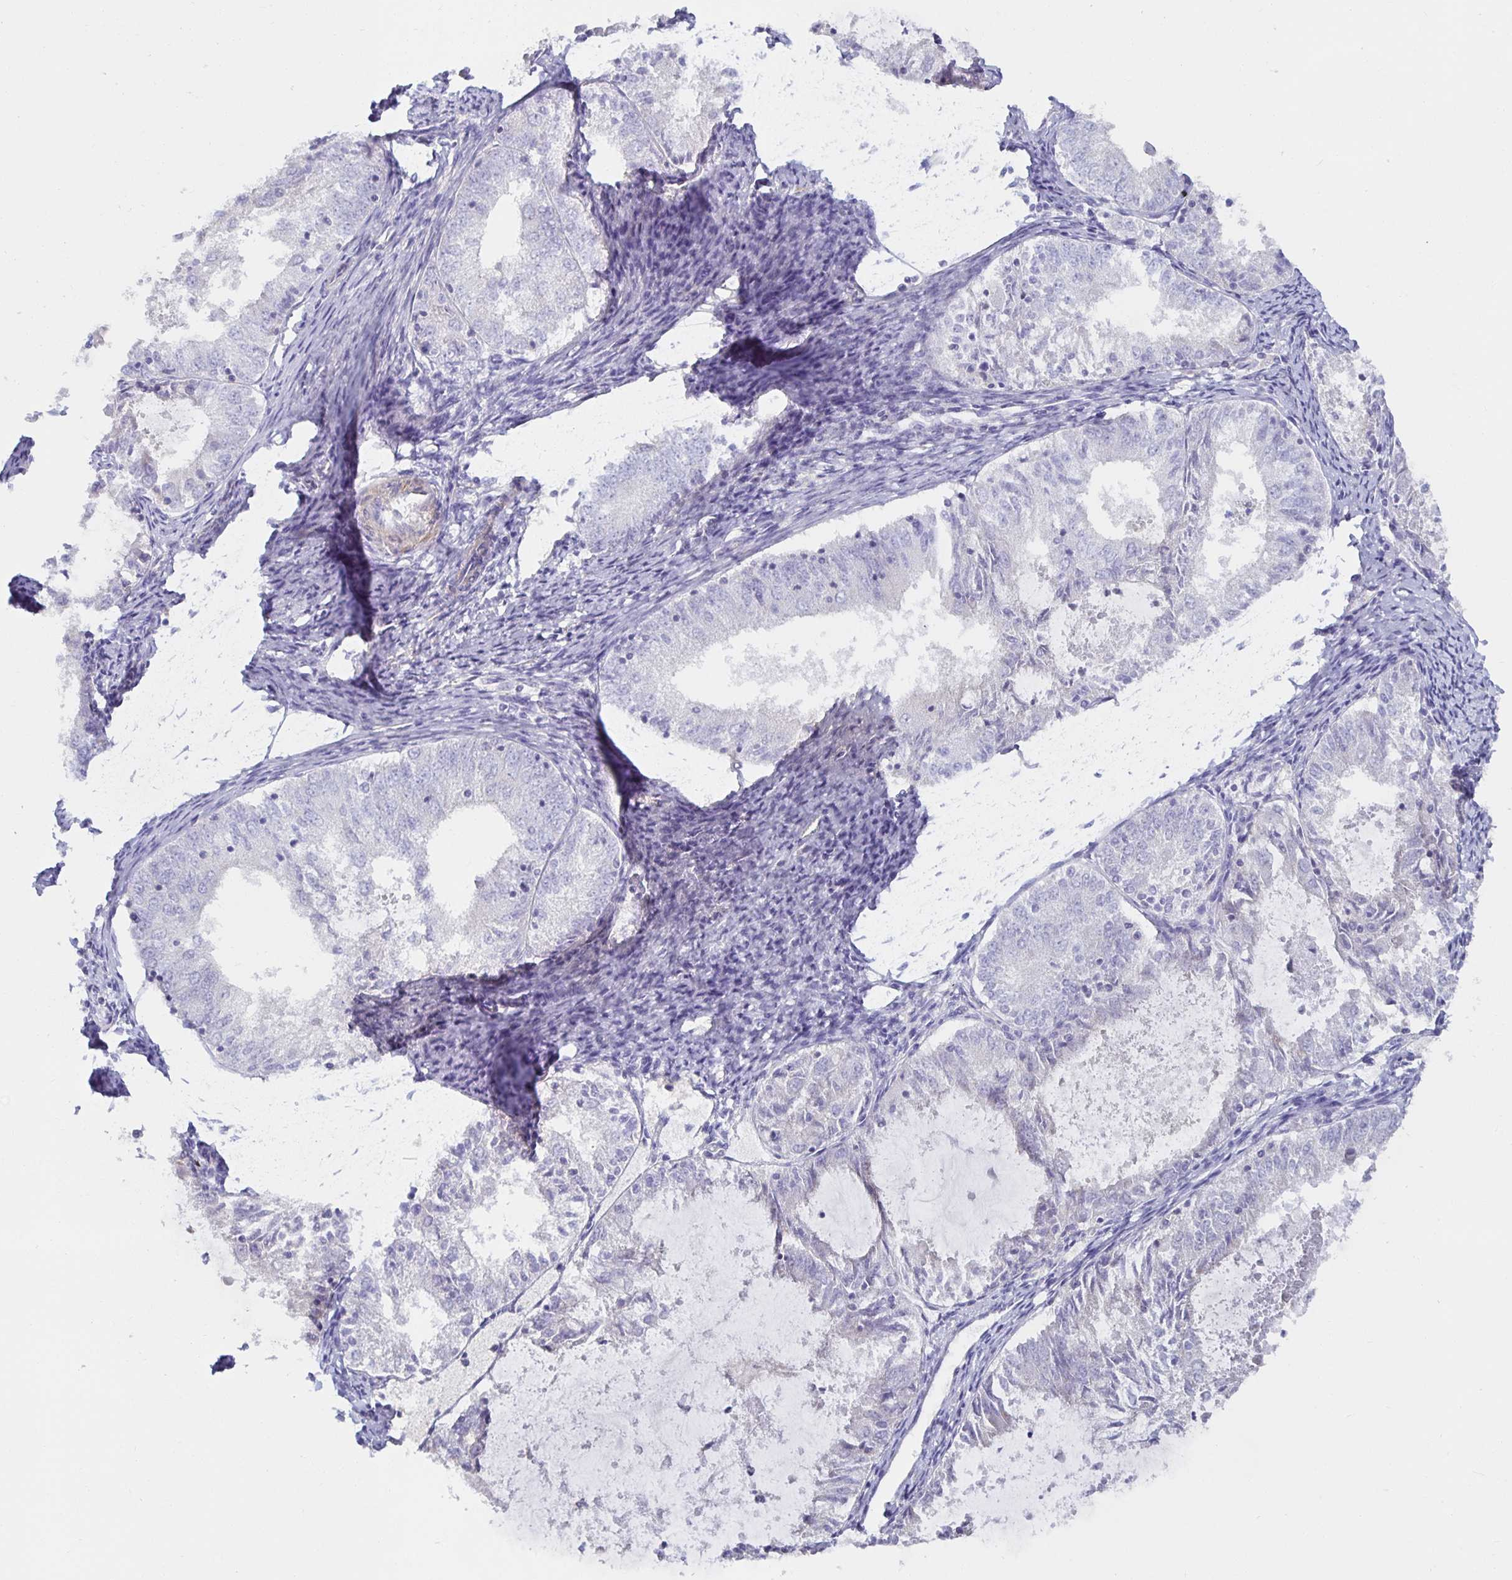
{"staining": {"intensity": "negative", "quantity": "none", "location": "none"}, "tissue": "endometrial cancer", "cell_type": "Tumor cells", "image_type": "cancer", "snomed": [{"axis": "morphology", "description": "Adenocarcinoma, NOS"}, {"axis": "topography", "description": "Endometrium"}], "caption": "There is no significant positivity in tumor cells of endometrial cancer. (DAB immunohistochemistry (IHC), high magnification).", "gene": "METTL22", "patient": {"sex": "female", "age": 57}}